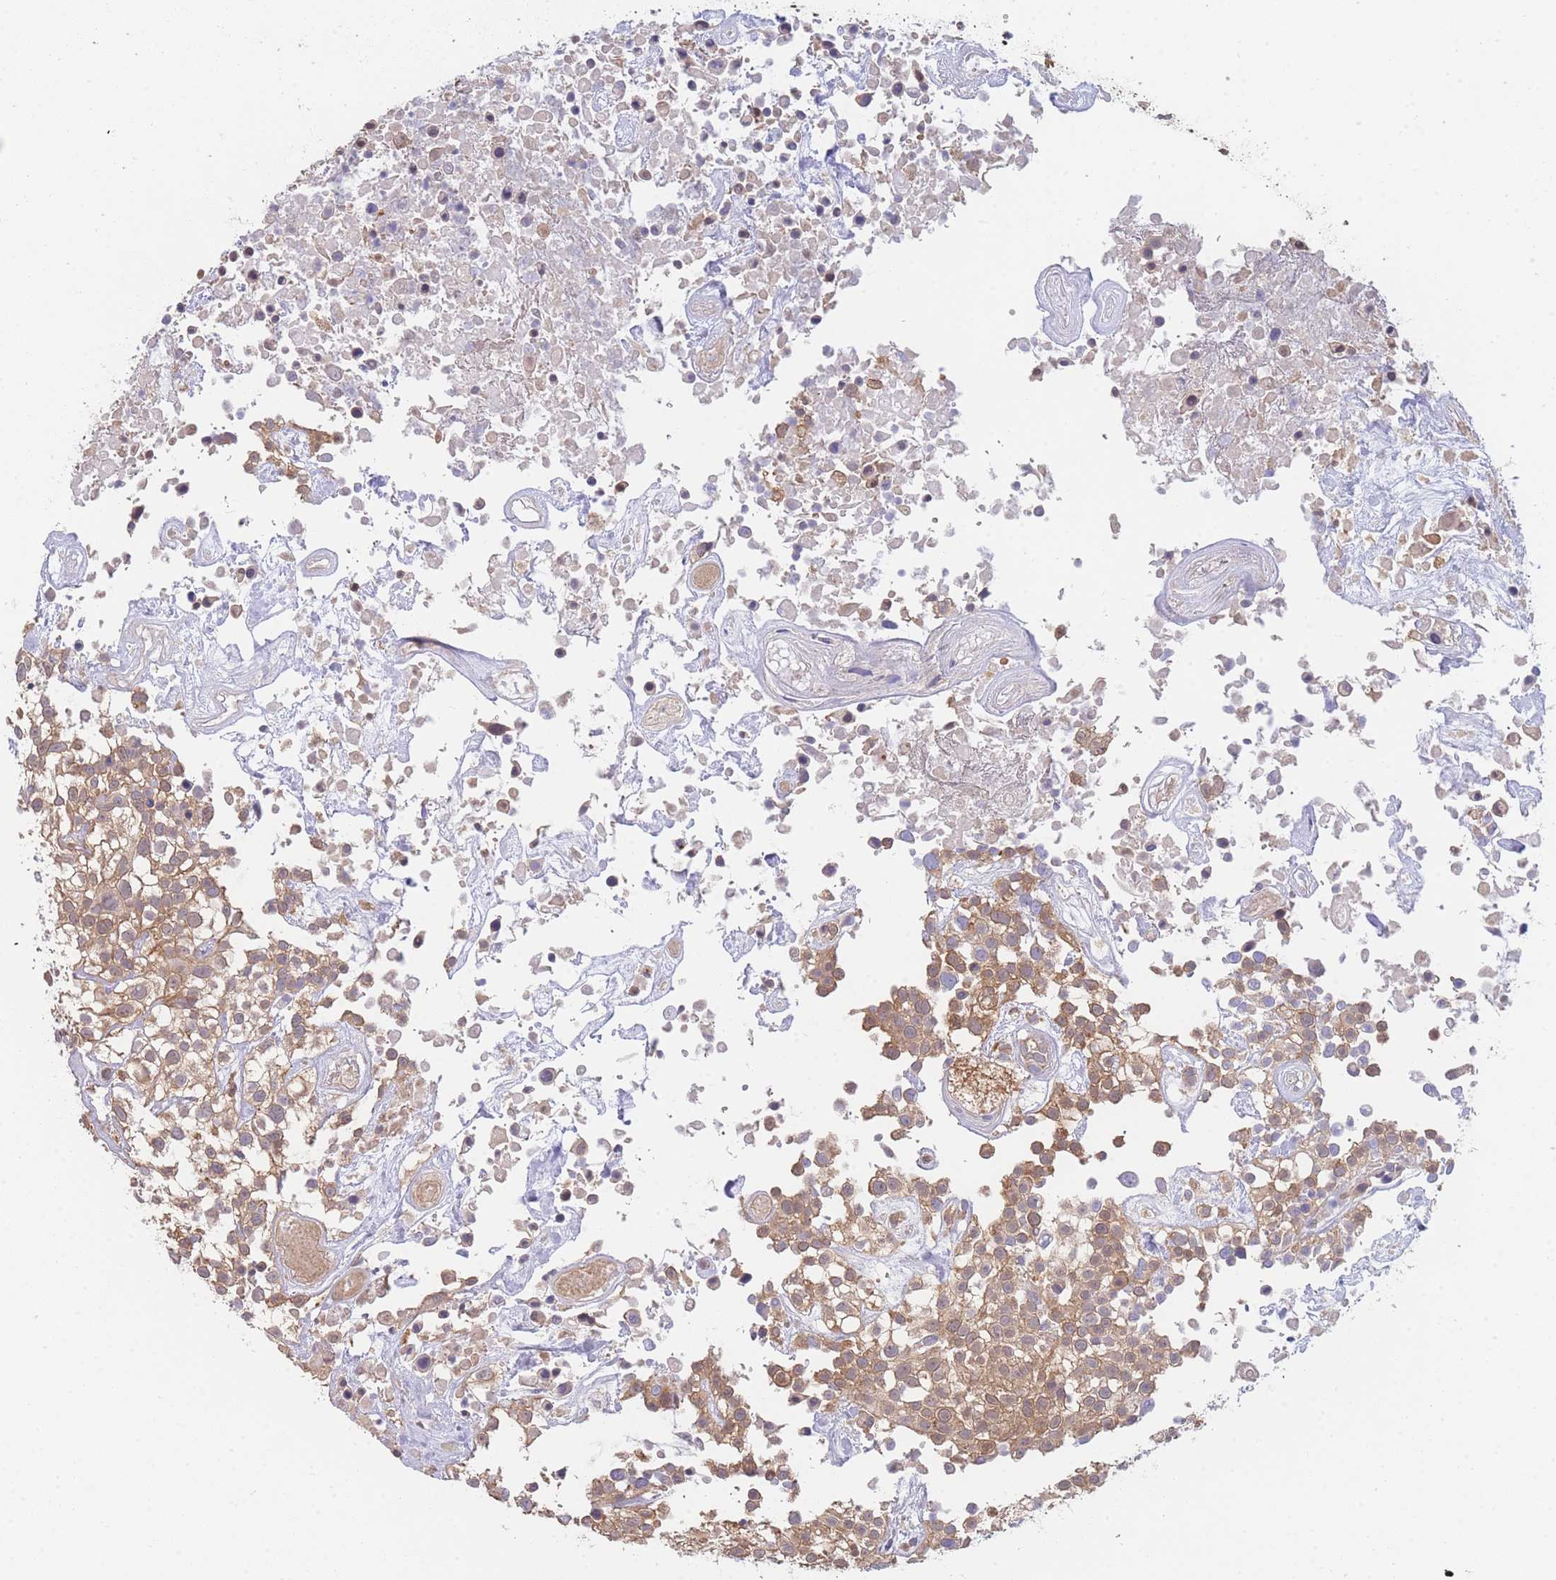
{"staining": {"intensity": "moderate", "quantity": ">75%", "location": "cytoplasmic/membranous"}, "tissue": "urothelial cancer", "cell_type": "Tumor cells", "image_type": "cancer", "snomed": [{"axis": "morphology", "description": "Urothelial carcinoma, High grade"}, {"axis": "topography", "description": "Urinary bladder"}], "caption": "Immunohistochemistry histopathology image of neoplastic tissue: human urothelial cancer stained using immunohistochemistry displays medium levels of moderate protein expression localized specifically in the cytoplasmic/membranous of tumor cells, appearing as a cytoplasmic/membranous brown color.", "gene": "MRPS18B", "patient": {"sex": "male", "age": 56}}